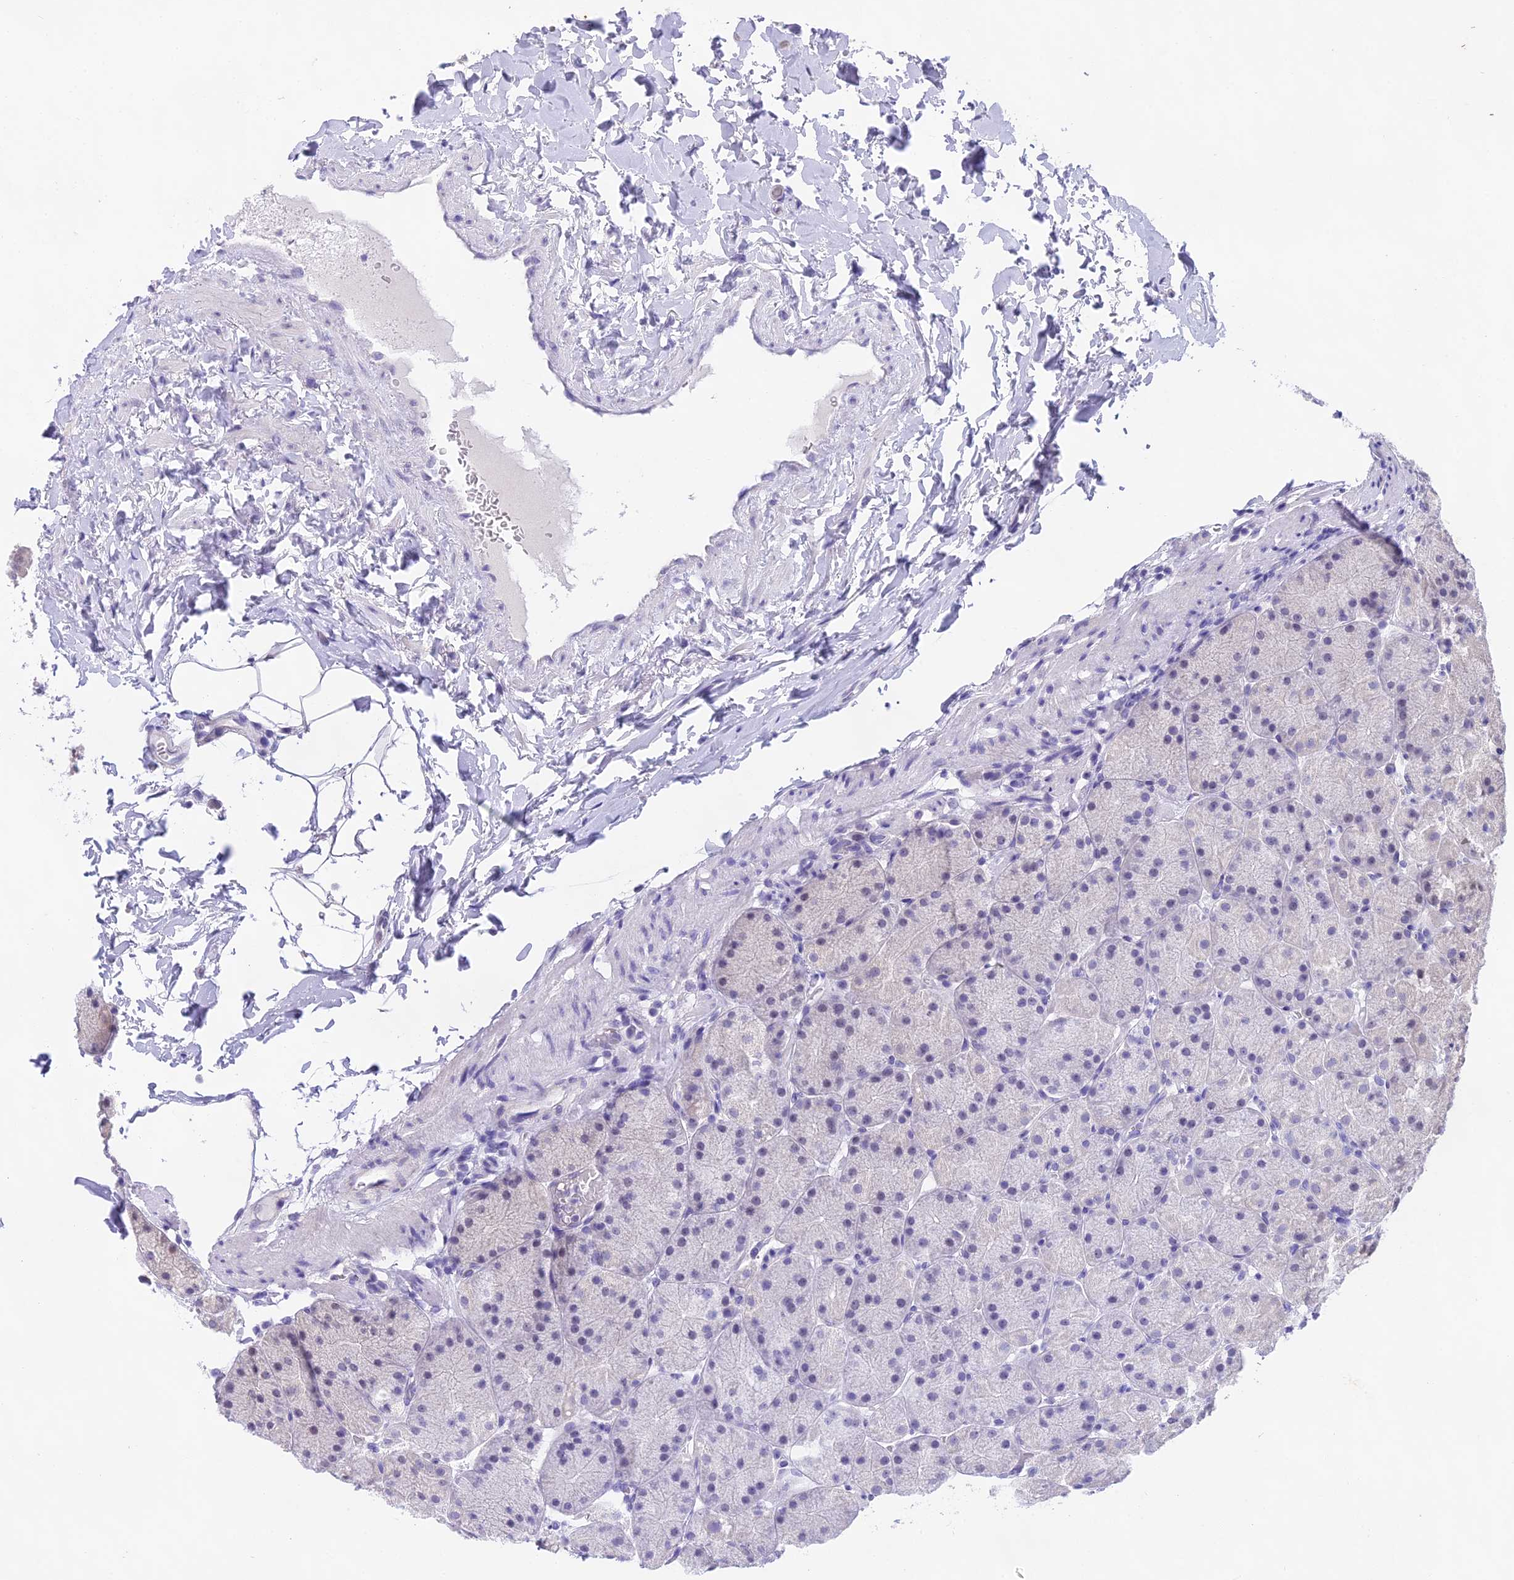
{"staining": {"intensity": "negative", "quantity": "none", "location": "none"}, "tissue": "stomach", "cell_type": "Glandular cells", "image_type": "normal", "snomed": [{"axis": "morphology", "description": "Normal tissue, NOS"}, {"axis": "topography", "description": "Stomach, upper"}, {"axis": "topography", "description": "Stomach, lower"}], "caption": "This is an immunohistochemistry photomicrograph of benign human stomach. There is no staining in glandular cells.", "gene": "MAT2A", "patient": {"sex": "male", "age": 67}}